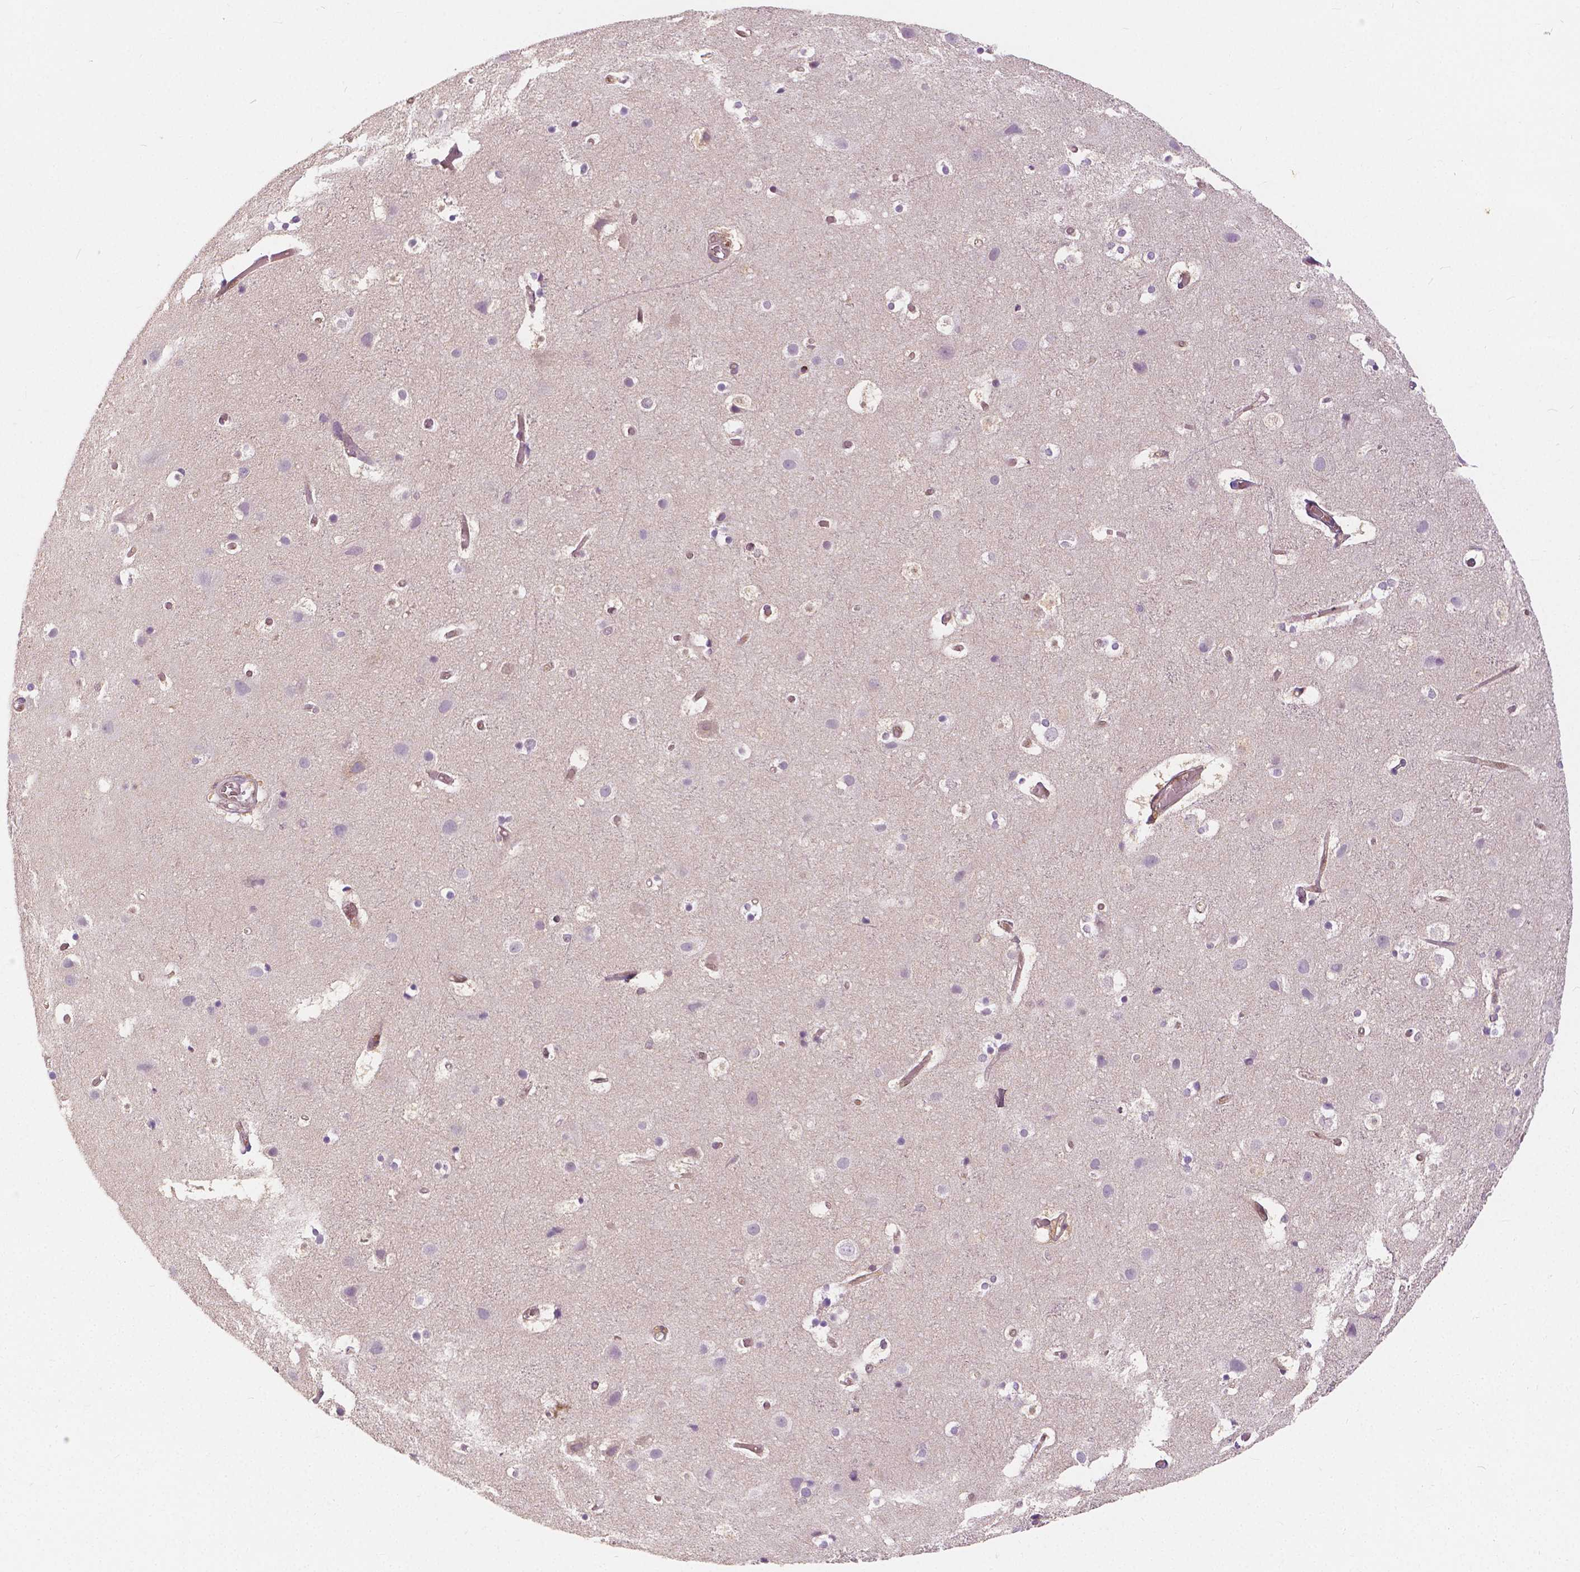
{"staining": {"intensity": "weak", "quantity": ">75%", "location": "cytoplasmic/membranous"}, "tissue": "cerebral cortex", "cell_type": "Endothelial cells", "image_type": "normal", "snomed": [{"axis": "morphology", "description": "Normal tissue, NOS"}, {"axis": "topography", "description": "Cerebral cortex"}], "caption": "Immunohistochemistry photomicrograph of normal human cerebral cortex stained for a protein (brown), which exhibits low levels of weak cytoplasmic/membranous positivity in approximately >75% of endothelial cells.", "gene": "NAPRT", "patient": {"sex": "female", "age": 52}}